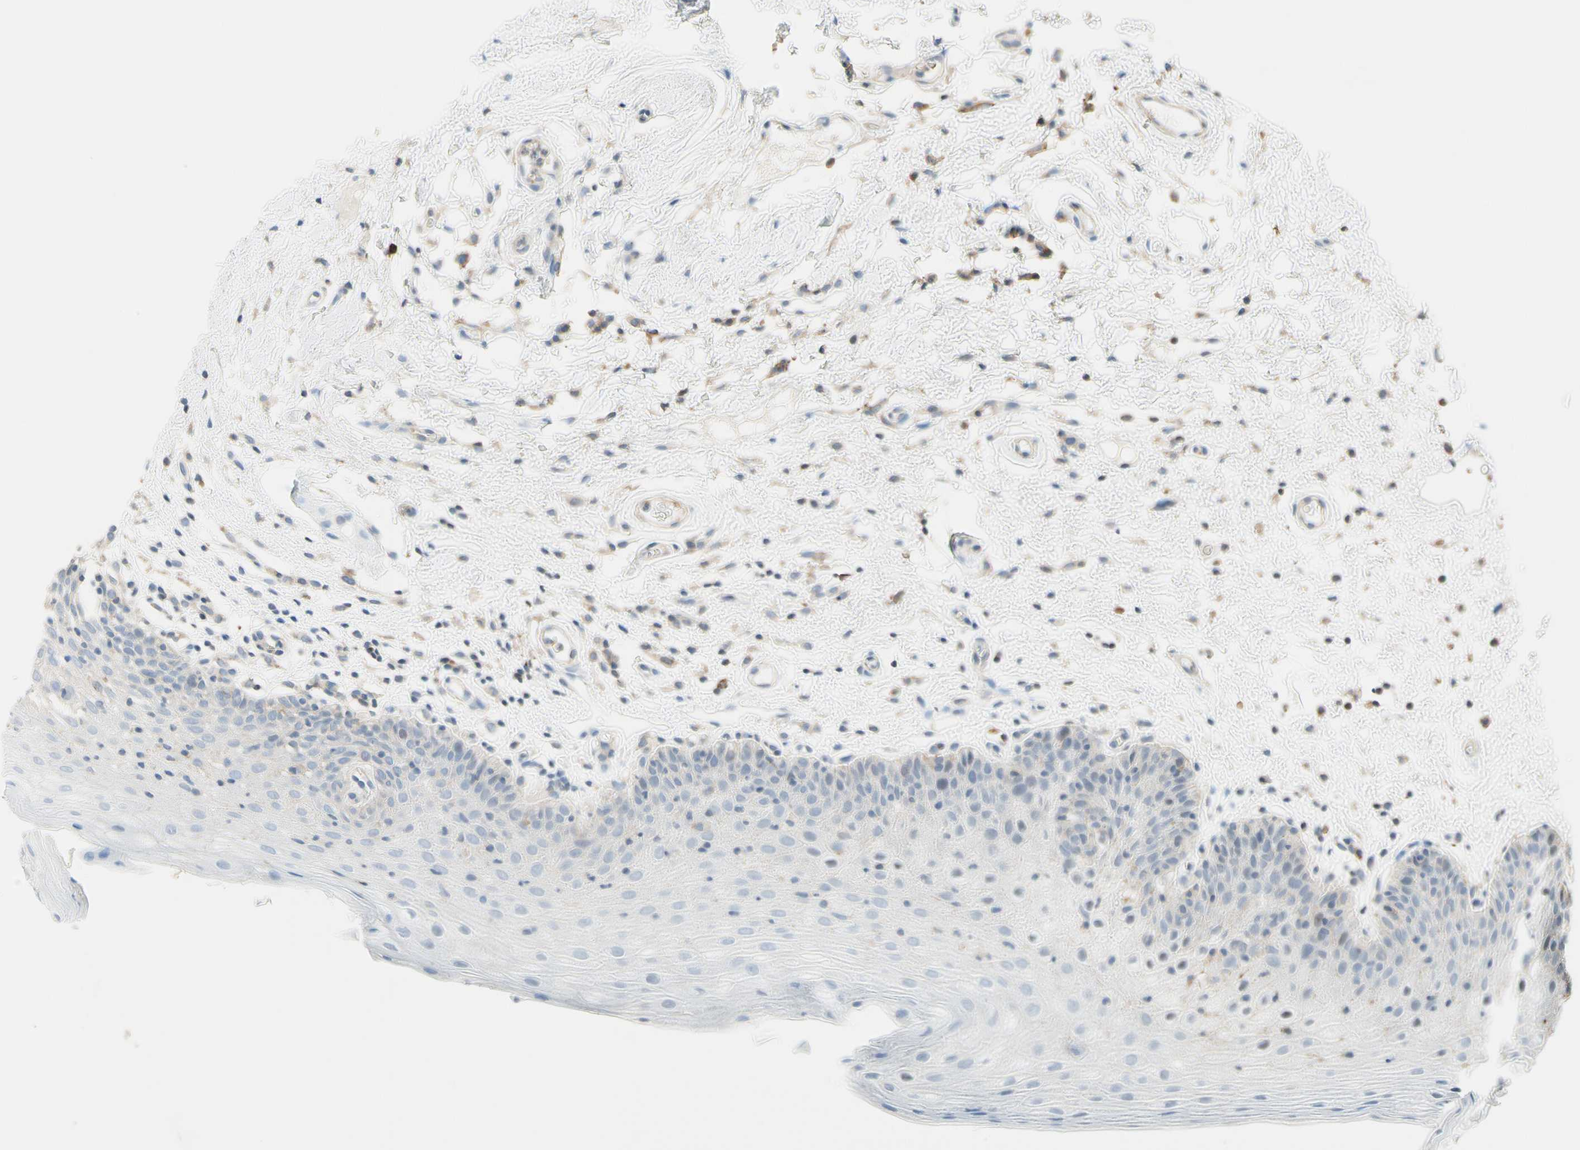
{"staining": {"intensity": "negative", "quantity": "none", "location": "none"}, "tissue": "oral mucosa", "cell_type": "Squamous epithelial cells", "image_type": "normal", "snomed": [{"axis": "morphology", "description": "Normal tissue, NOS"}, {"axis": "morphology", "description": "Squamous cell carcinoma, NOS"}, {"axis": "topography", "description": "Skeletal muscle"}, {"axis": "topography", "description": "Oral tissue"}, {"axis": "topography", "description": "Head-Neck"}], "caption": "Benign oral mucosa was stained to show a protein in brown. There is no significant staining in squamous epithelial cells. (Brightfield microscopy of DAB (3,3'-diaminobenzidine) IHC at high magnification).", "gene": "SEMA4C", "patient": {"sex": "male", "age": 71}}